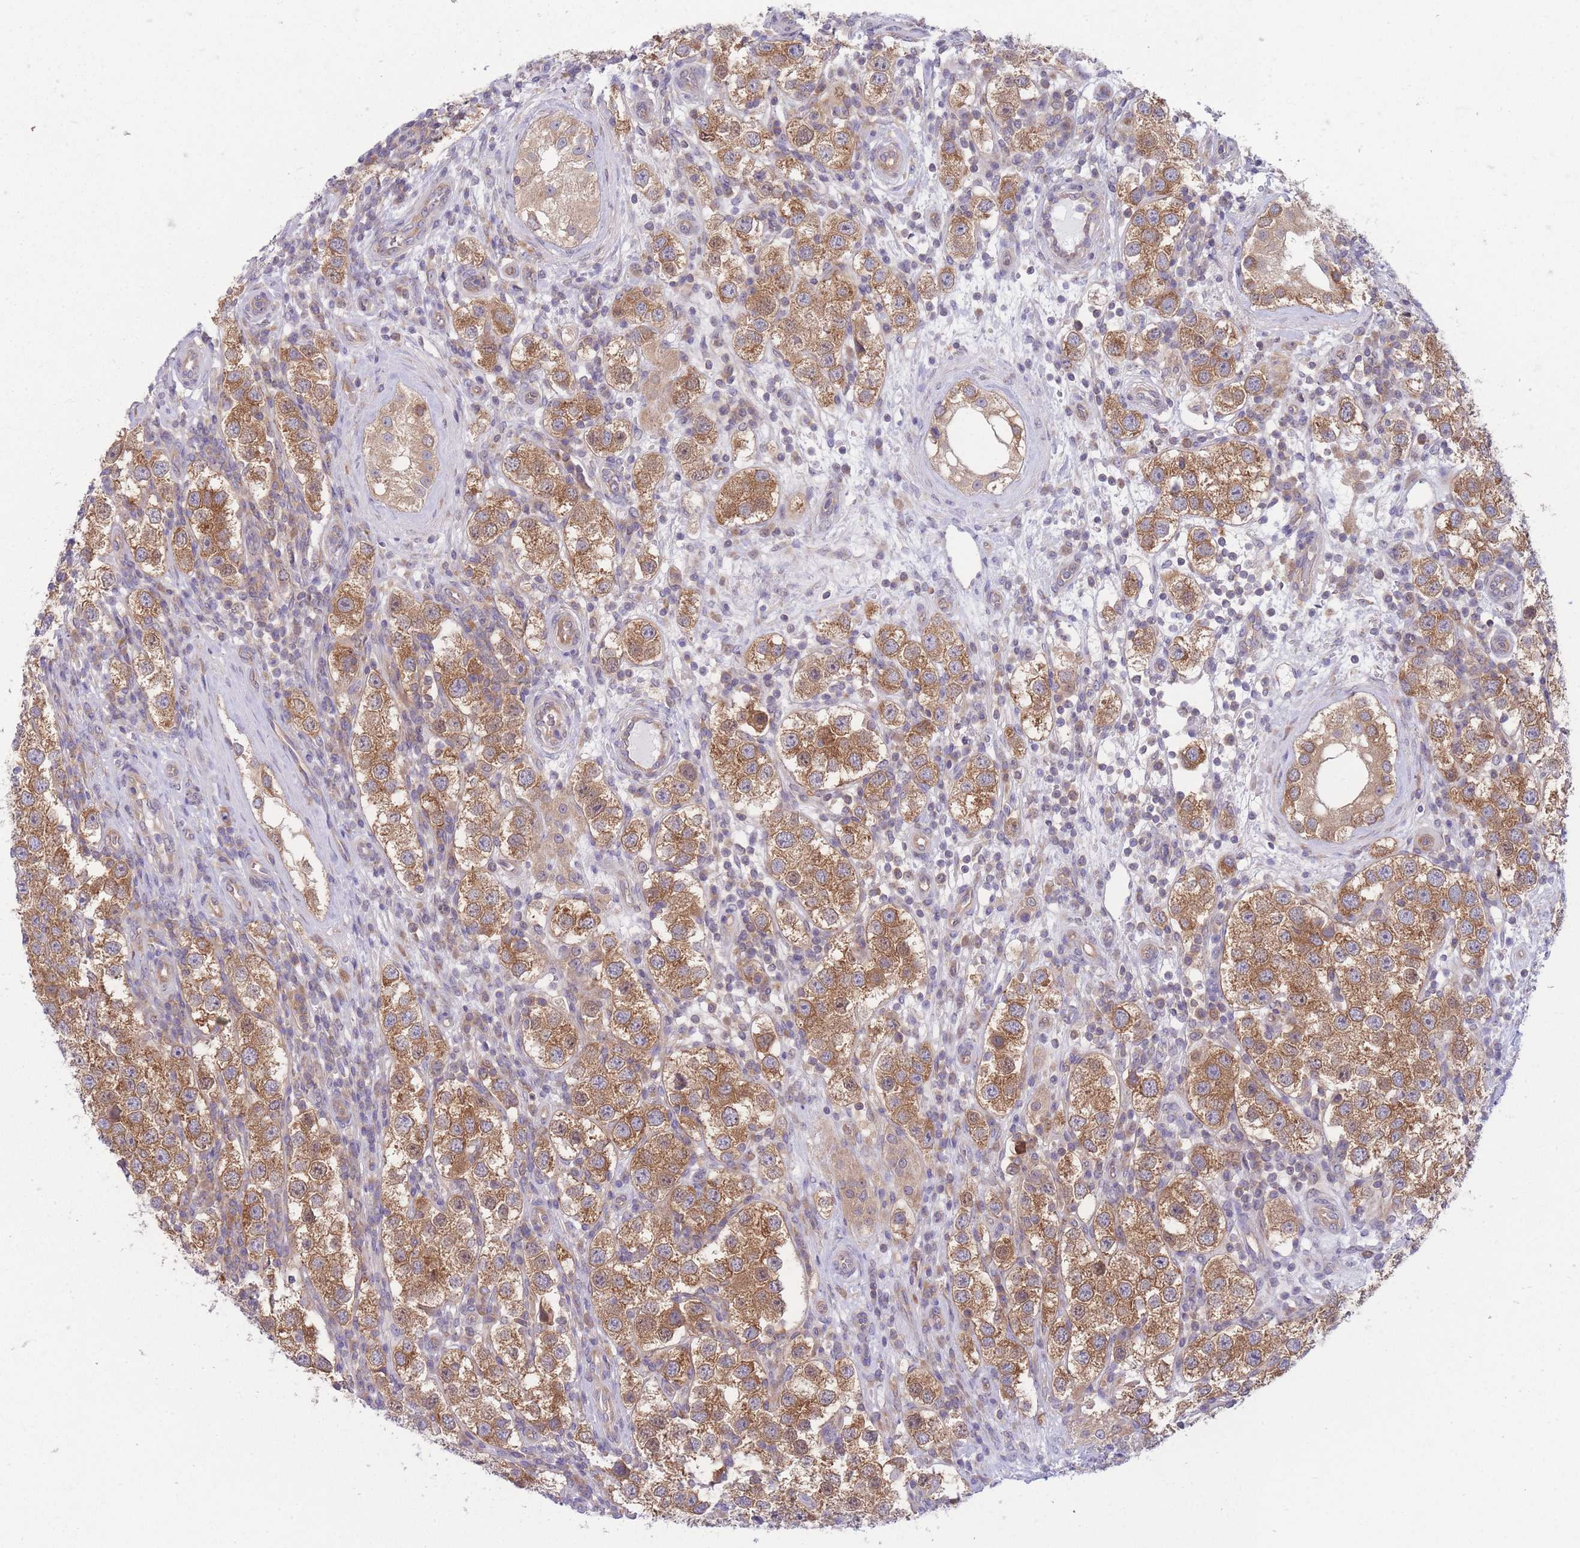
{"staining": {"intensity": "moderate", "quantity": ">75%", "location": "cytoplasmic/membranous"}, "tissue": "testis cancer", "cell_type": "Tumor cells", "image_type": "cancer", "snomed": [{"axis": "morphology", "description": "Seminoma, NOS"}, {"axis": "topography", "description": "Testis"}], "caption": "Testis cancer stained with a protein marker reveals moderate staining in tumor cells.", "gene": "PFDN6", "patient": {"sex": "male", "age": 37}}